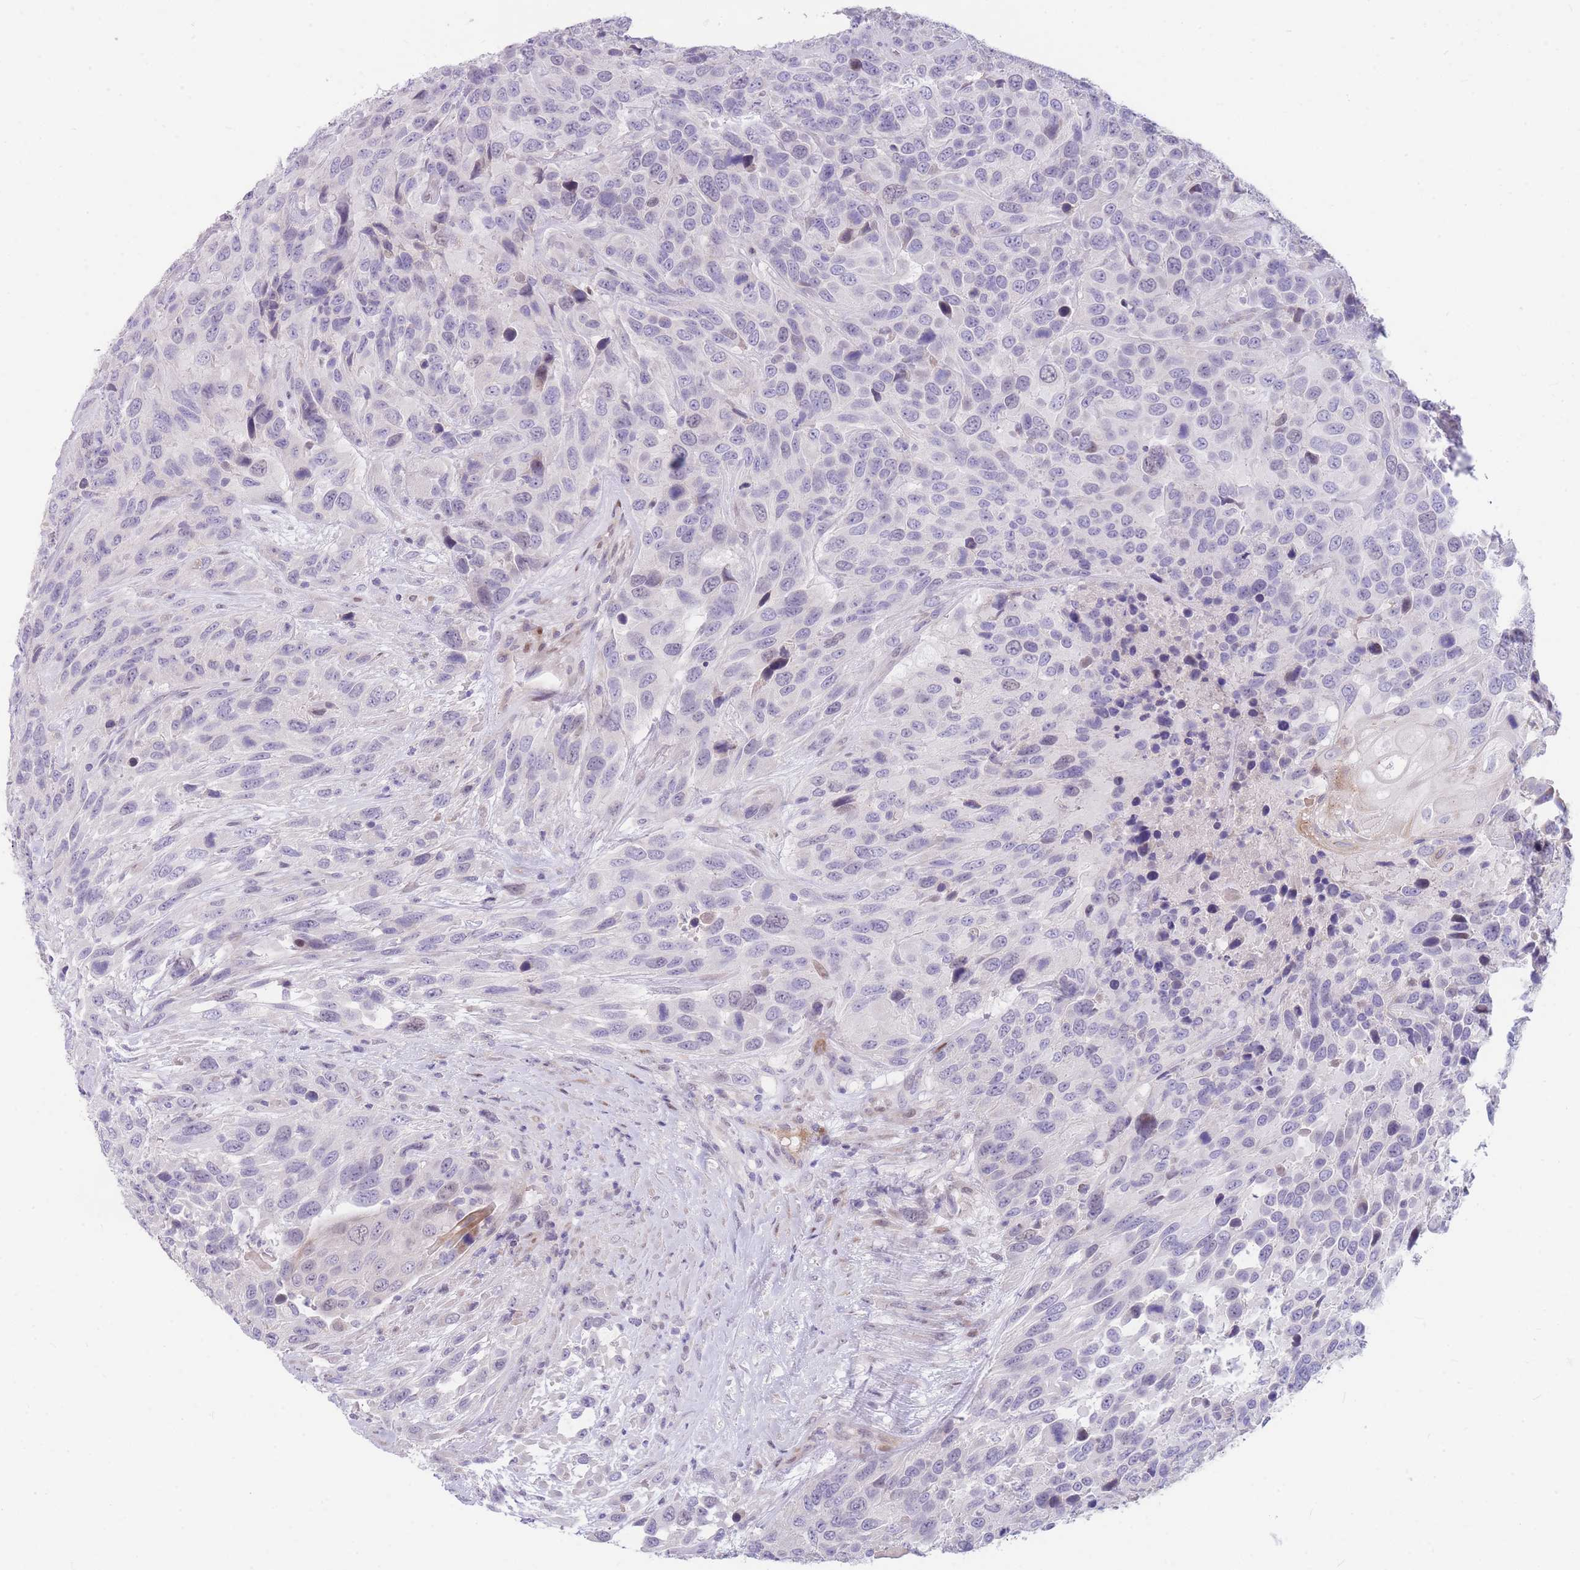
{"staining": {"intensity": "negative", "quantity": "none", "location": "none"}, "tissue": "urothelial cancer", "cell_type": "Tumor cells", "image_type": "cancer", "snomed": [{"axis": "morphology", "description": "Urothelial carcinoma, High grade"}, {"axis": "topography", "description": "Urinary bladder"}], "caption": "DAB immunohistochemical staining of human urothelial cancer exhibits no significant staining in tumor cells. (Immunohistochemistry (ihc), brightfield microscopy, high magnification).", "gene": "SHCBP1", "patient": {"sex": "female", "age": 70}}